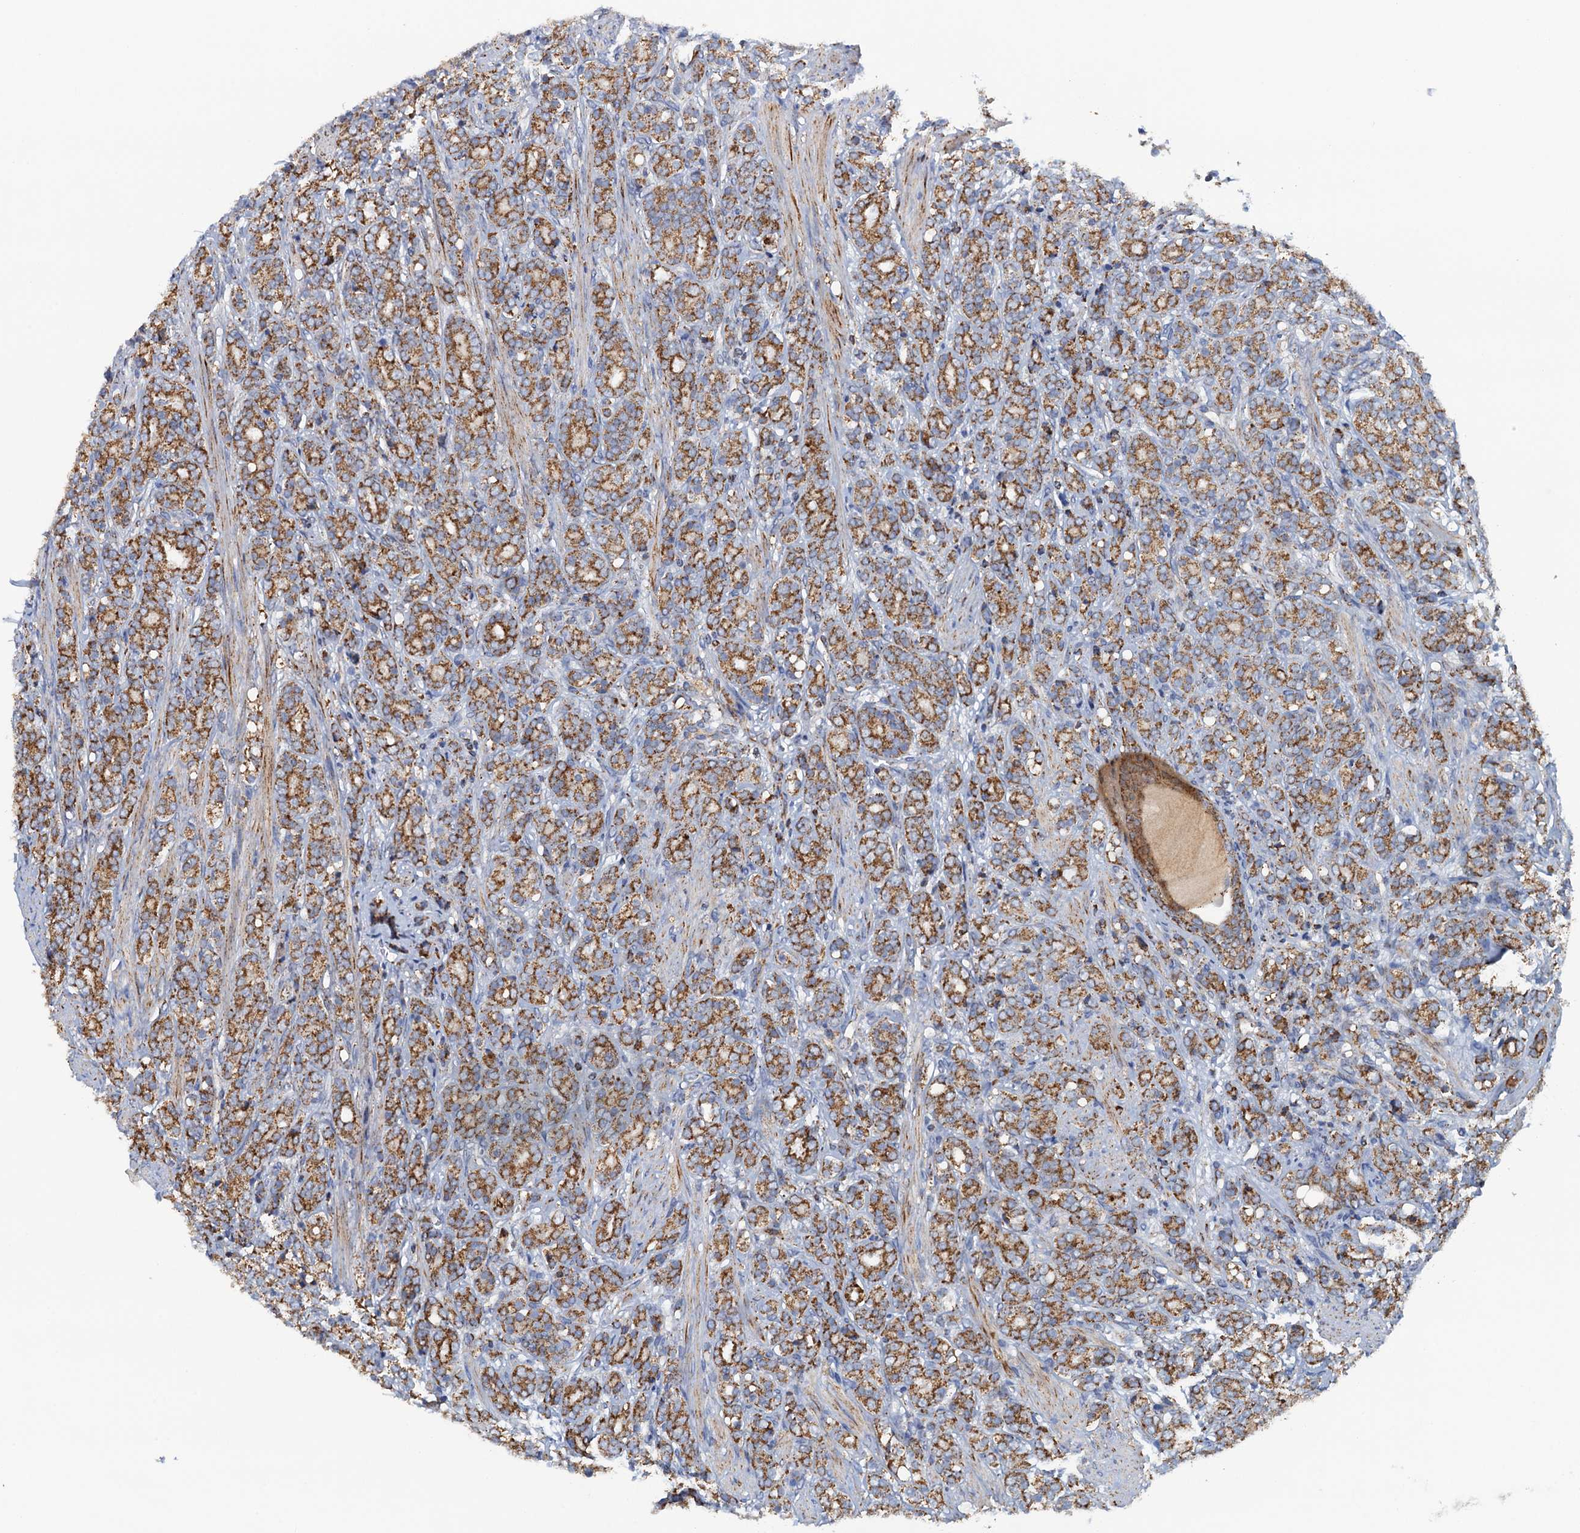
{"staining": {"intensity": "strong", "quantity": ">75%", "location": "cytoplasmic/membranous"}, "tissue": "prostate cancer", "cell_type": "Tumor cells", "image_type": "cancer", "snomed": [{"axis": "morphology", "description": "Adenocarcinoma, High grade"}, {"axis": "topography", "description": "Prostate"}], "caption": "A high amount of strong cytoplasmic/membranous positivity is identified in approximately >75% of tumor cells in prostate cancer tissue.", "gene": "GTPBP3", "patient": {"sex": "male", "age": 62}}